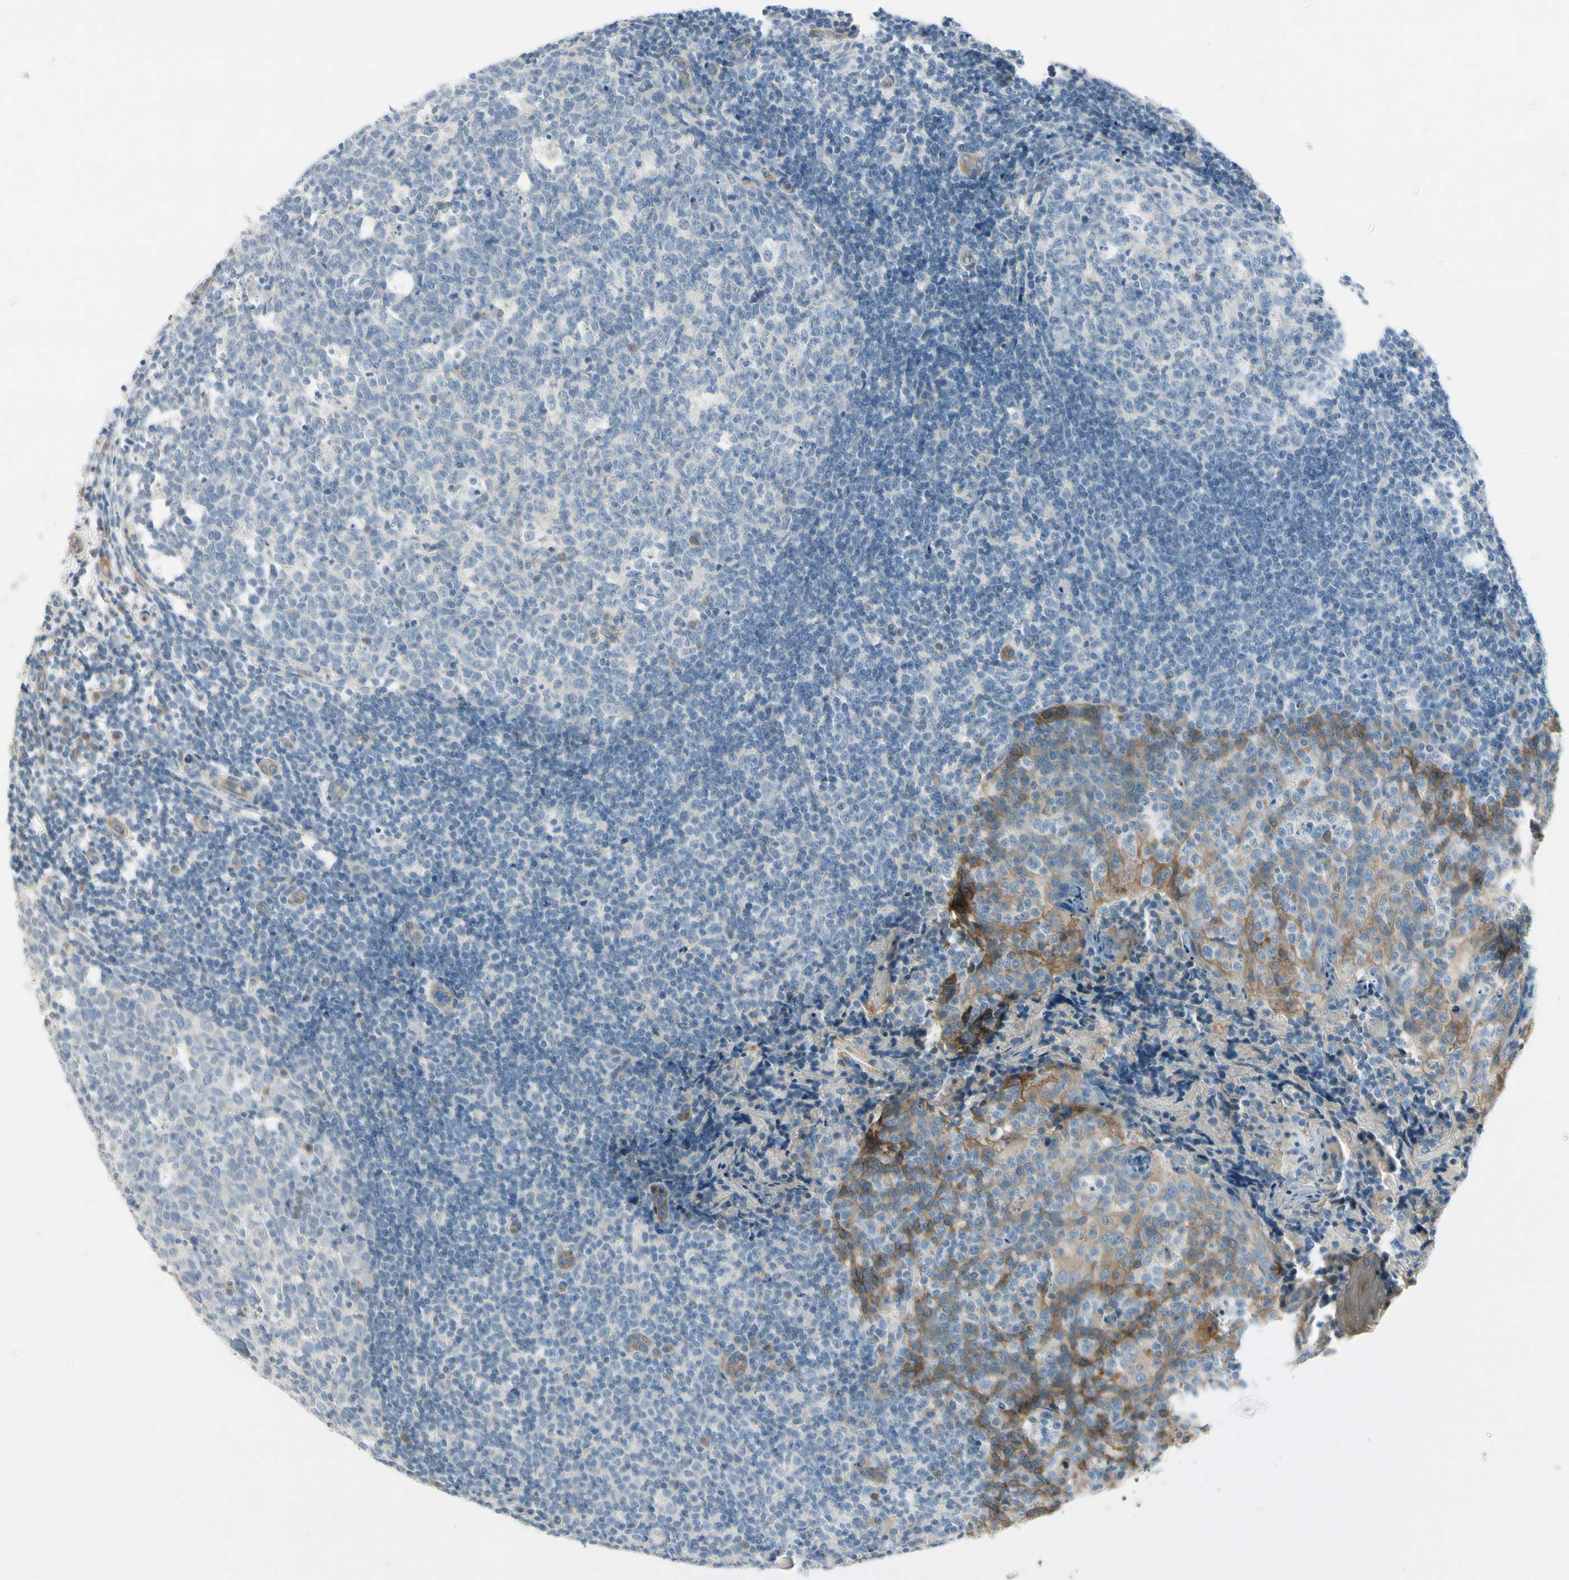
{"staining": {"intensity": "weak", "quantity": "<25%", "location": "cytoplasmic/membranous"}, "tissue": "tonsil", "cell_type": "Germinal center cells", "image_type": "normal", "snomed": [{"axis": "morphology", "description": "Normal tissue, NOS"}, {"axis": "topography", "description": "Tonsil"}], "caption": "The immunohistochemistry image has no significant positivity in germinal center cells of tonsil.", "gene": "ITGA3", "patient": {"sex": "female", "age": 19}}